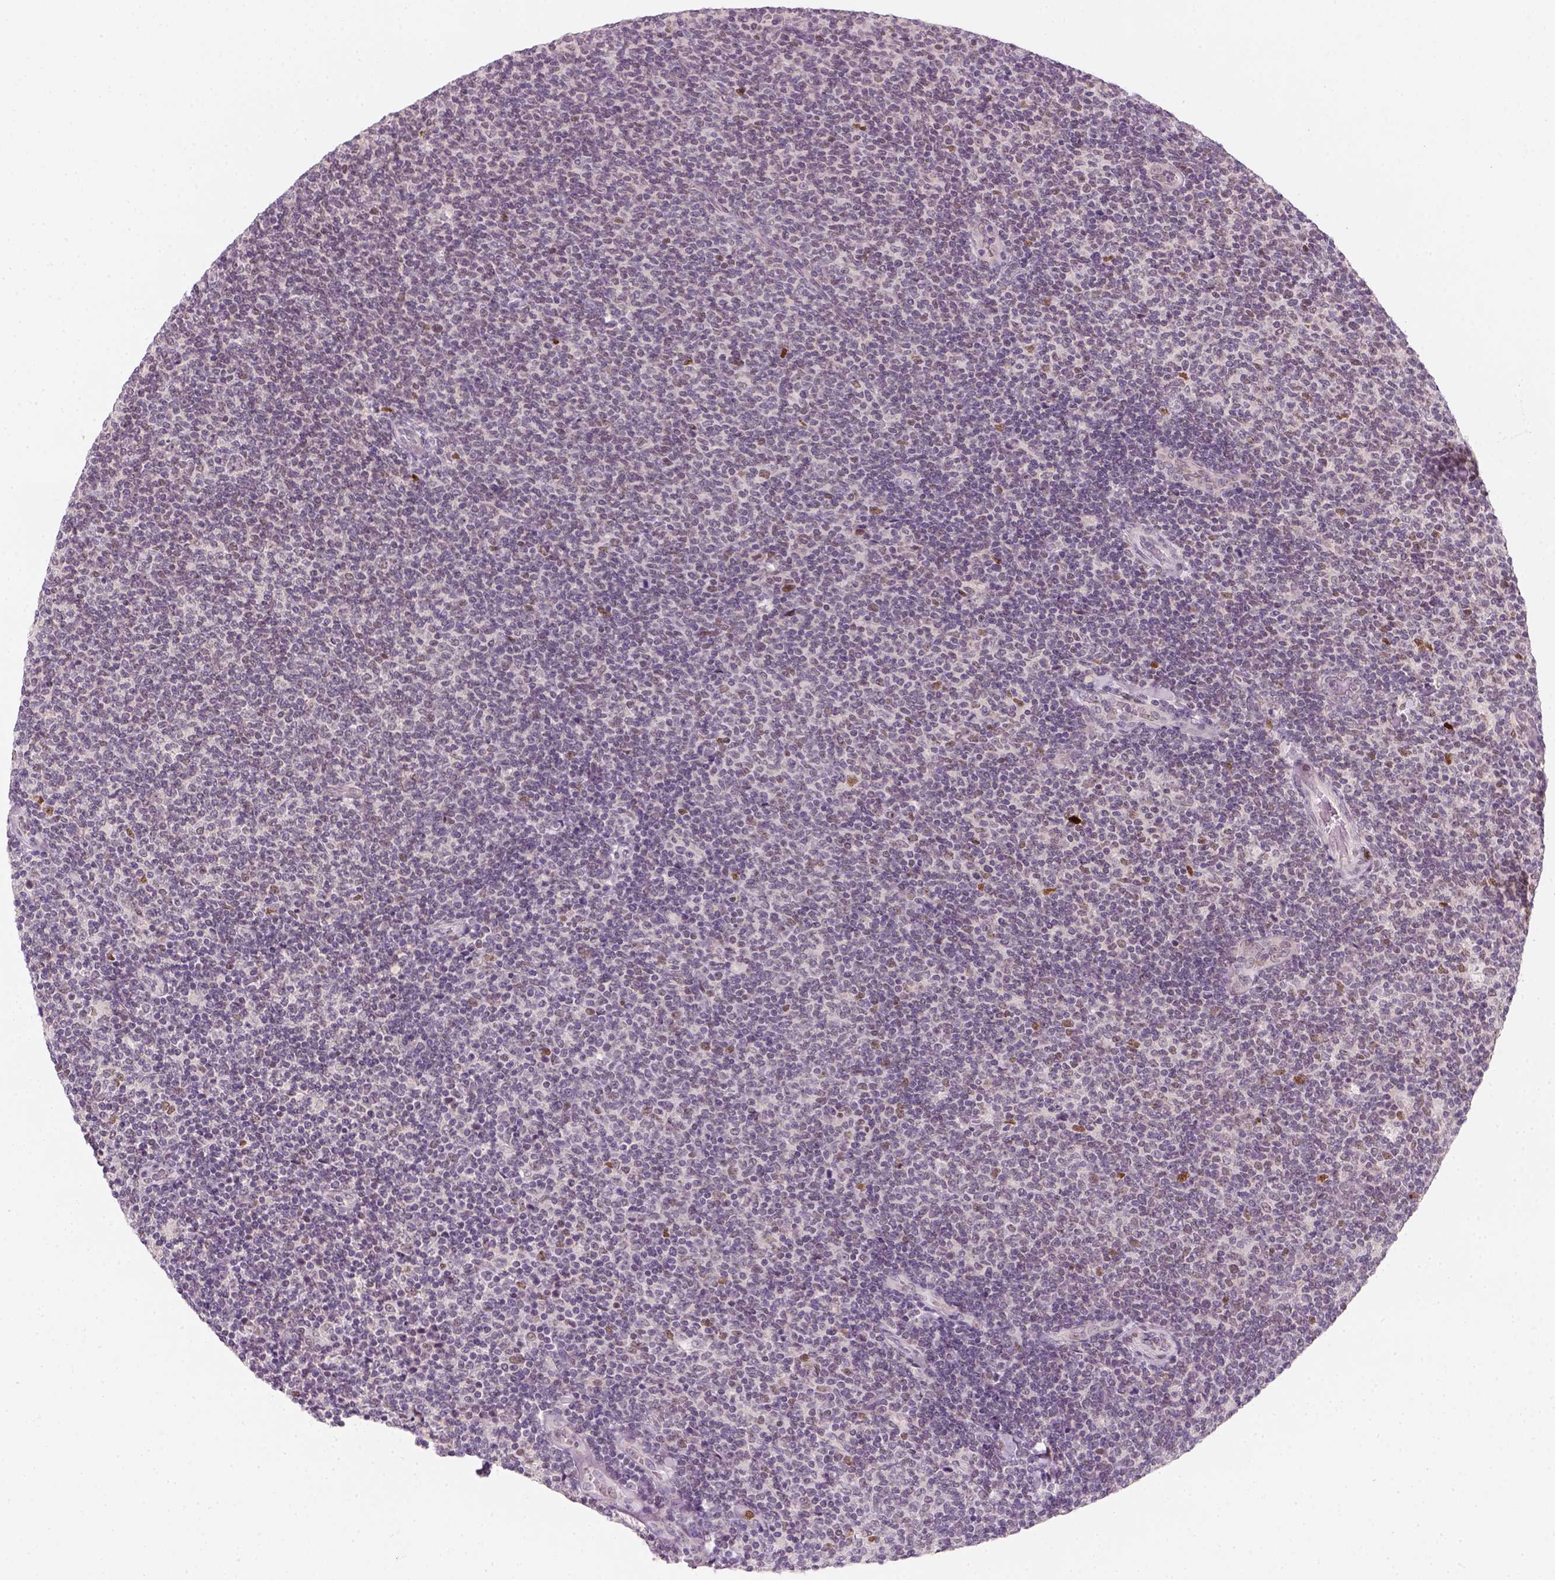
{"staining": {"intensity": "negative", "quantity": "none", "location": "none"}, "tissue": "lymphoma", "cell_type": "Tumor cells", "image_type": "cancer", "snomed": [{"axis": "morphology", "description": "Malignant lymphoma, non-Hodgkin's type, Low grade"}, {"axis": "topography", "description": "Lymph node"}], "caption": "Tumor cells show no significant expression in low-grade malignant lymphoma, non-Hodgkin's type.", "gene": "TP53", "patient": {"sex": "male", "age": 52}}